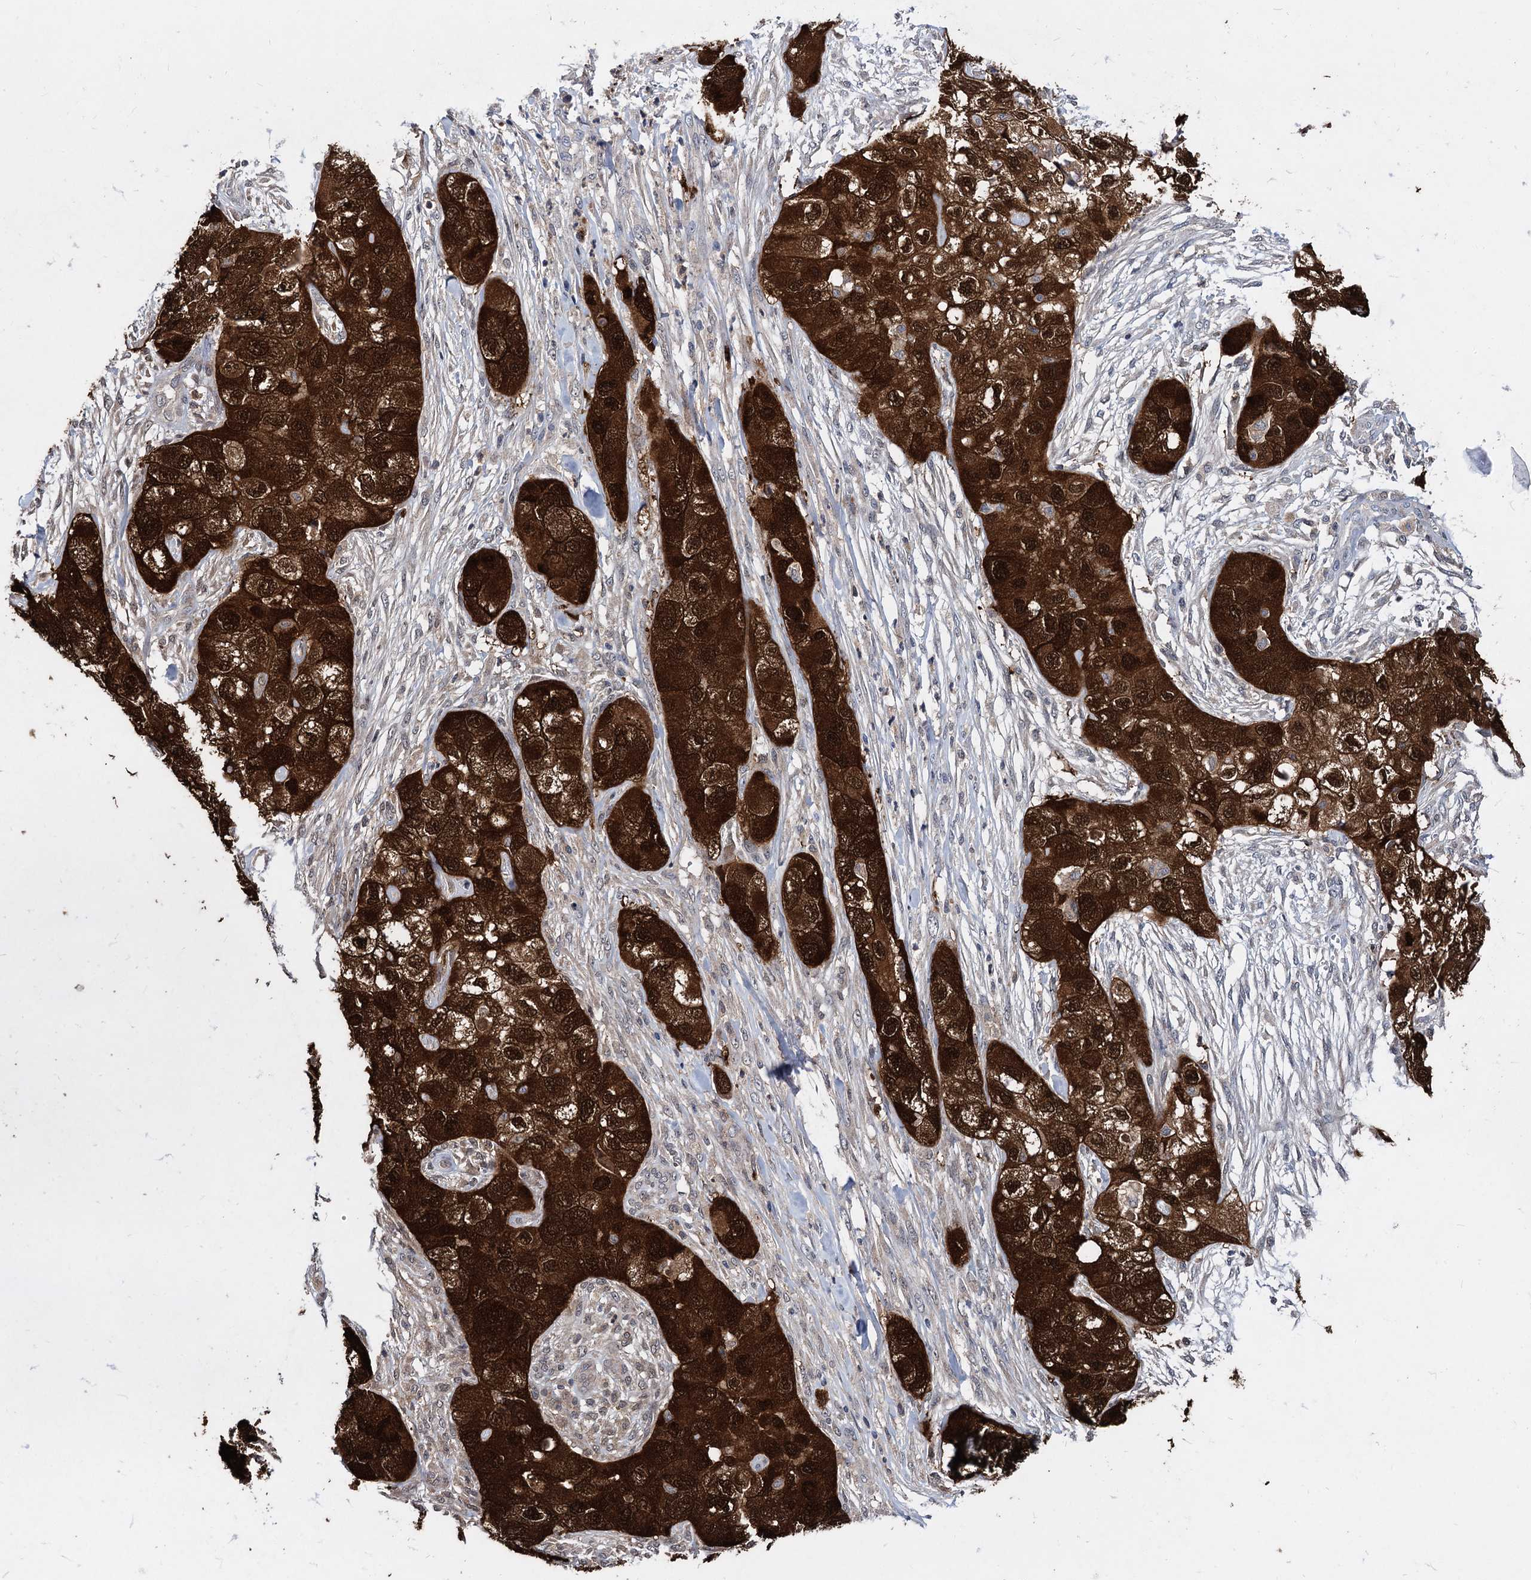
{"staining": {"intensity": "strong", "quantity": ">75%", "location": "cytoplasmic/membranous,nuclear"}, "tissue": "skin cancer", "cell_type": "Tumor cells", "image_type": "cancer", "snomed": [{"axis": "morphology", "description": "Squamous cell carcinoma, NOS"}, {"axis": "topography", "description": "Skin"}, {"axis": "topography", "description": "Subcutis"}], "caption": "A brown stain labels strong cytoplasmic/membranous and nuclear staining of a protein in skin squamous cell carcinoma tumor cells.", "gene": "MAGEA4", "patient": {"sex": "male", "age": 73}}